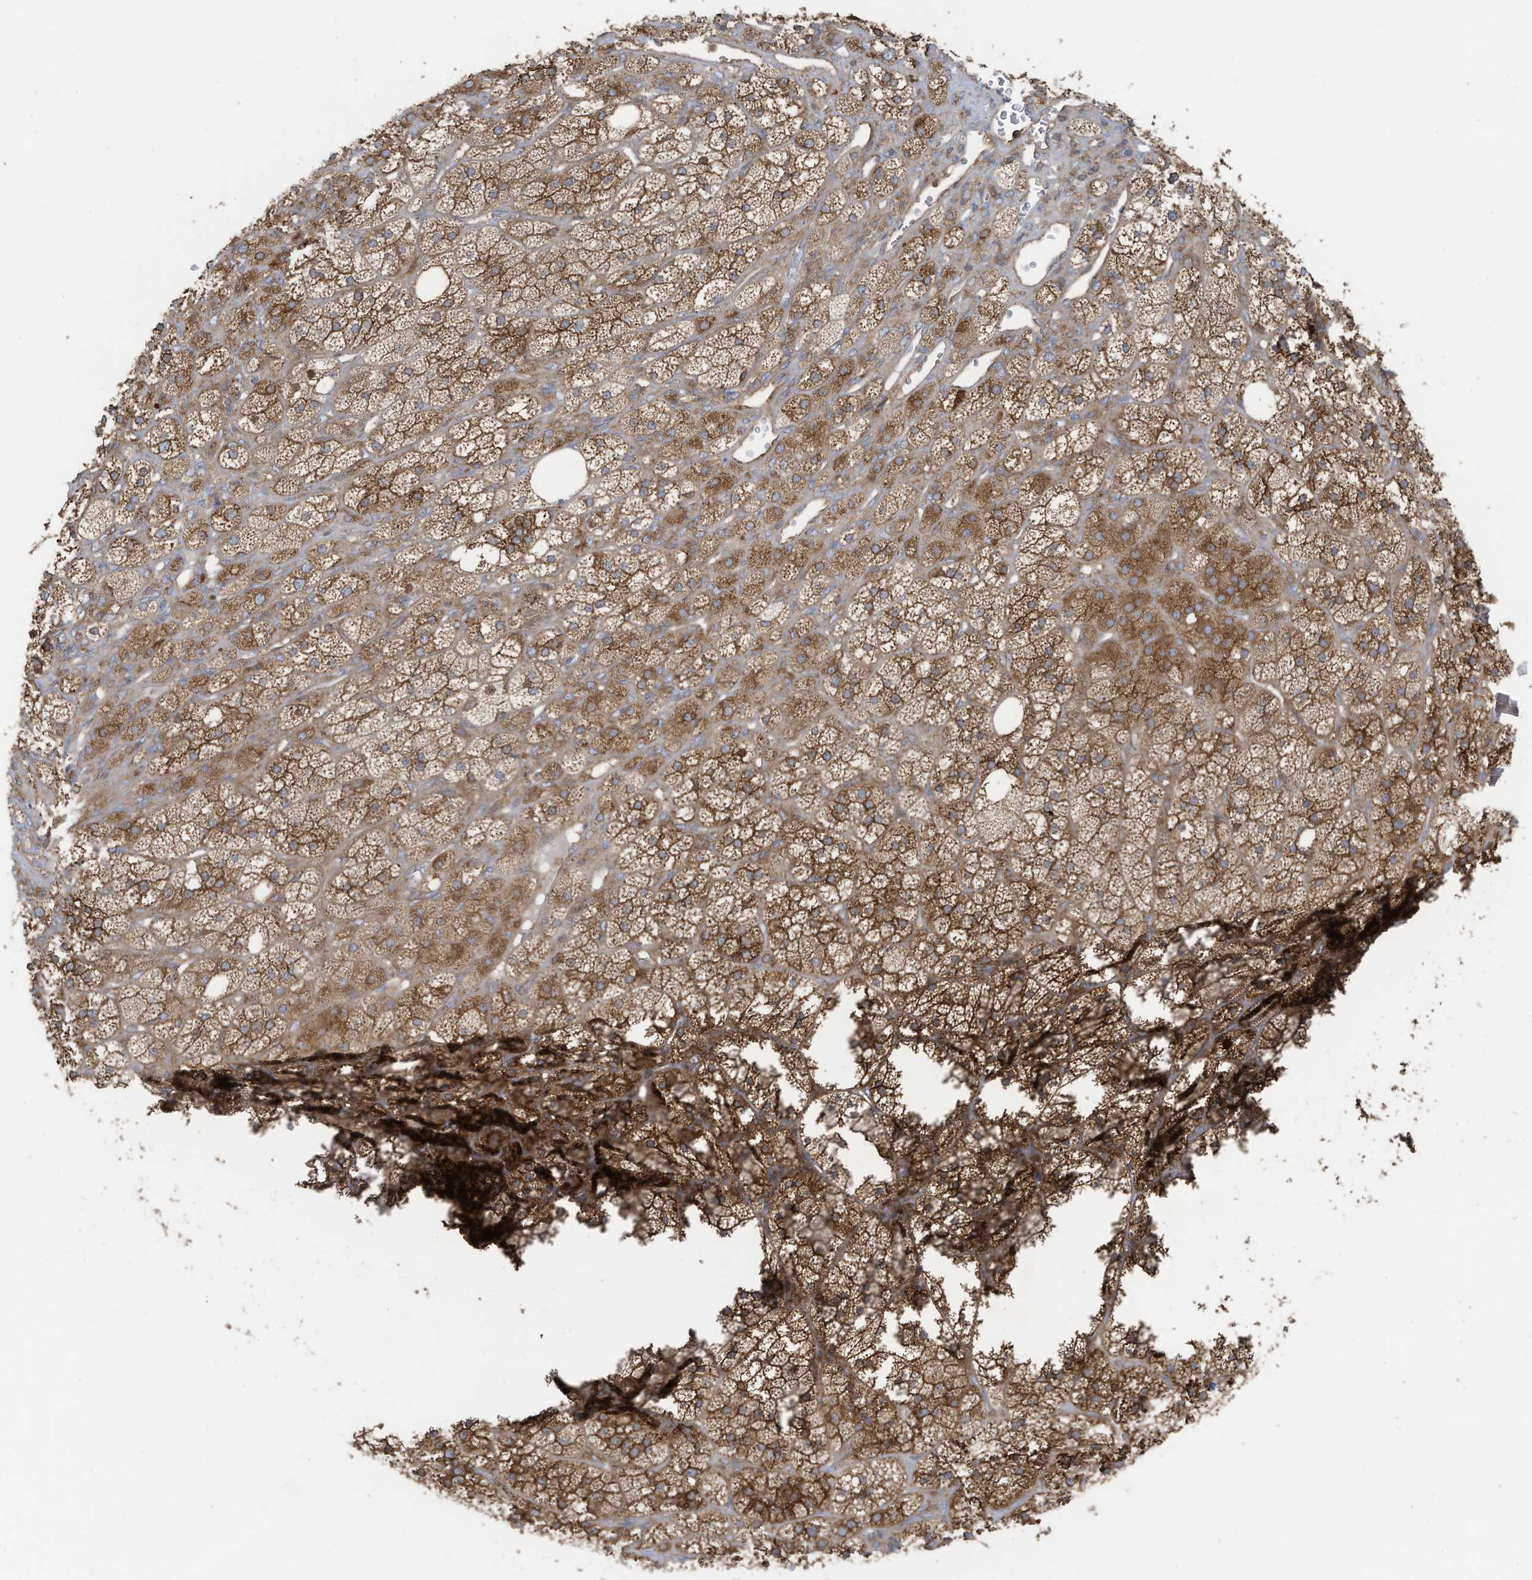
{"staining": {"intensity": "strong", "quantity": ">75%", "location": "cytoplasmic/membranous"}, "tissue": "adrenal gland", "cell_type": "Glandular cells", "image_type": "normal", "snomed": [{"axis": "morphology", "description": "Normal tissue, NOS"}, {"axis": "topography", "description": "Adrenal gland"}], "caption": "Adrenal gland was stained to show a protein in brown. There is high levels of strong cytoplasmic/membranous positivity in about >75% of glandular cells. (brown staining indicates protein expression, while blue staining denotes nuclei).", "gene": "OLA1", "patient": {"sex": "male", "age": 61}}